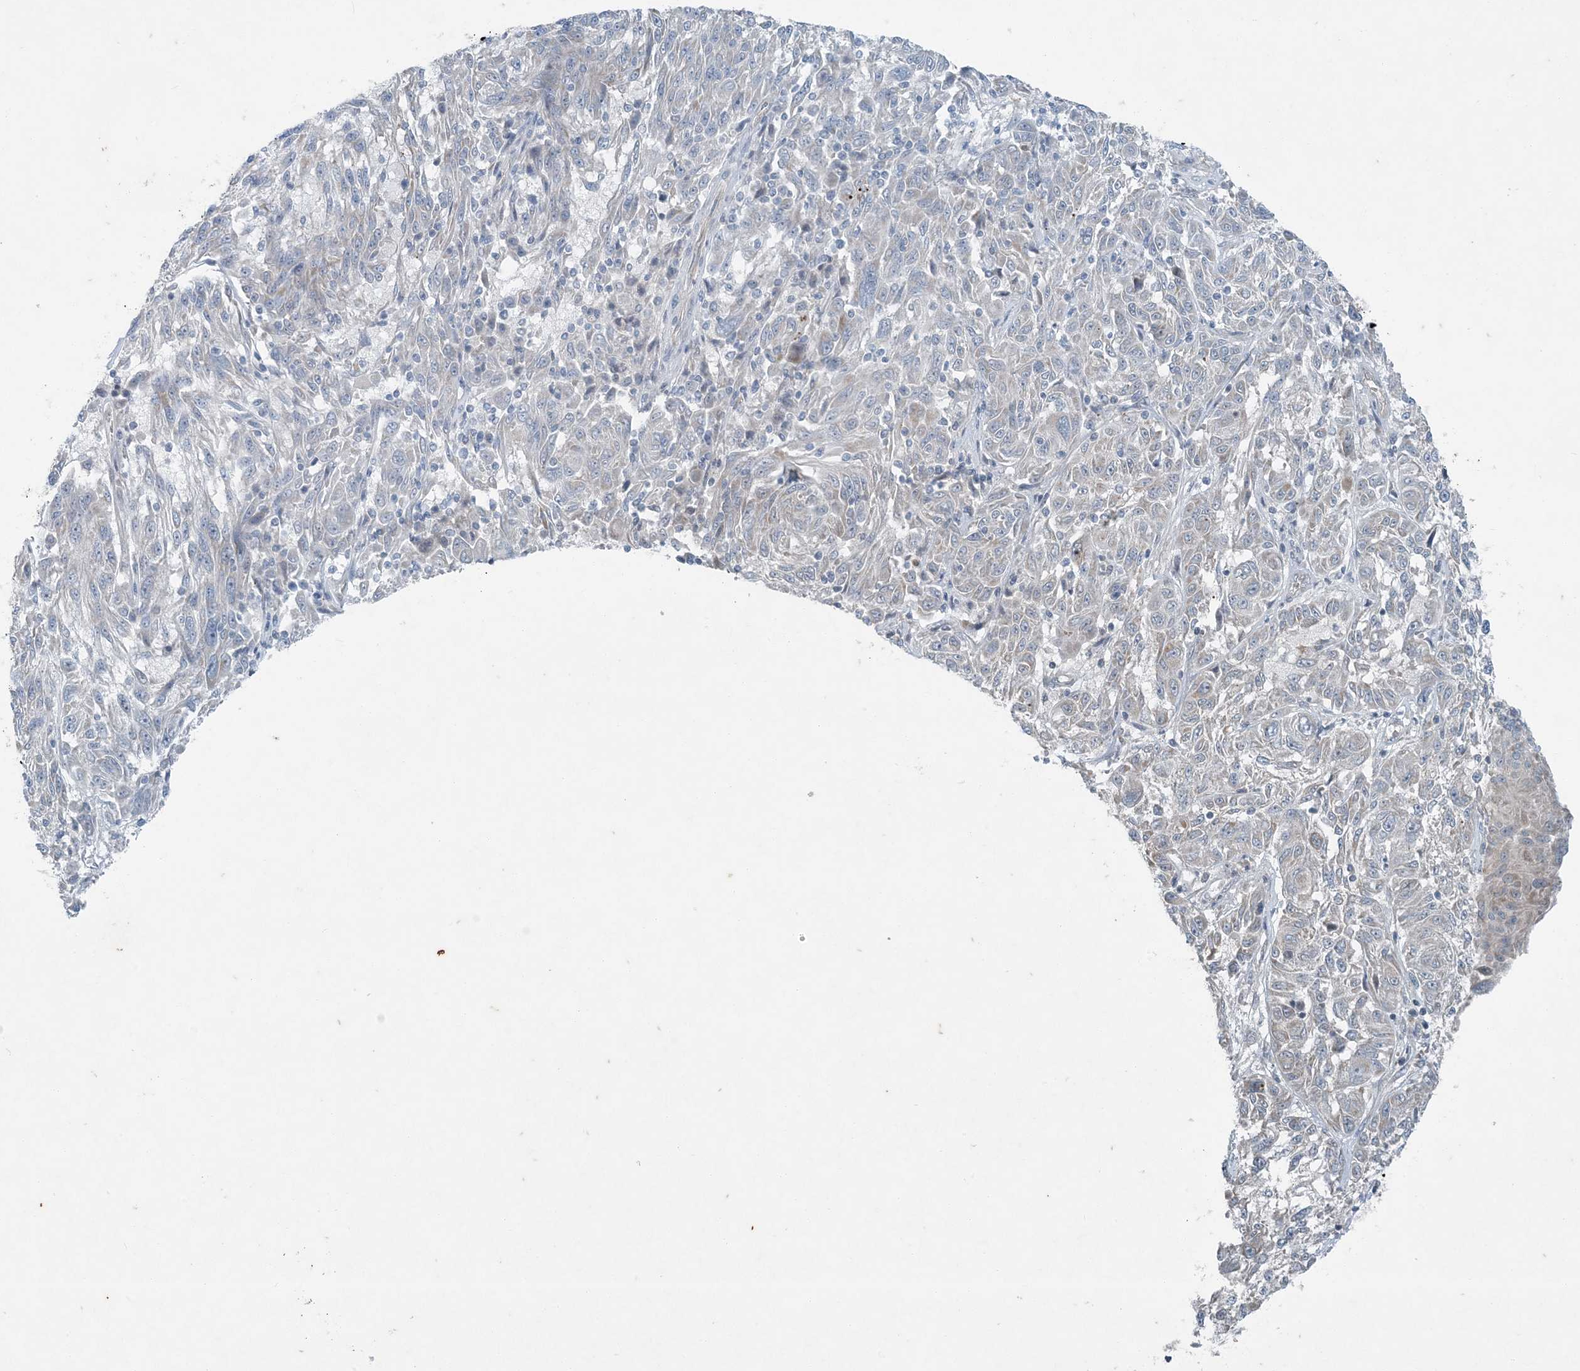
{"staining": {"intensity": "negative", "quantity": "none", "location": "none"}, "tissue": "melanoma", "cell_type": "Tumor cells", "image_type": "cancer", "snomed": [{"axis": "morphology", "description": "Malignant melanoma, NOS"}, {"axis": "topography", "description": "Skin"}], "caption": "This is an IHC histopathology image of human malignant melanoma. There is no positivity in tumor cells.", "gene": "PC", "patient": {"sex": "male", "age": 53}}